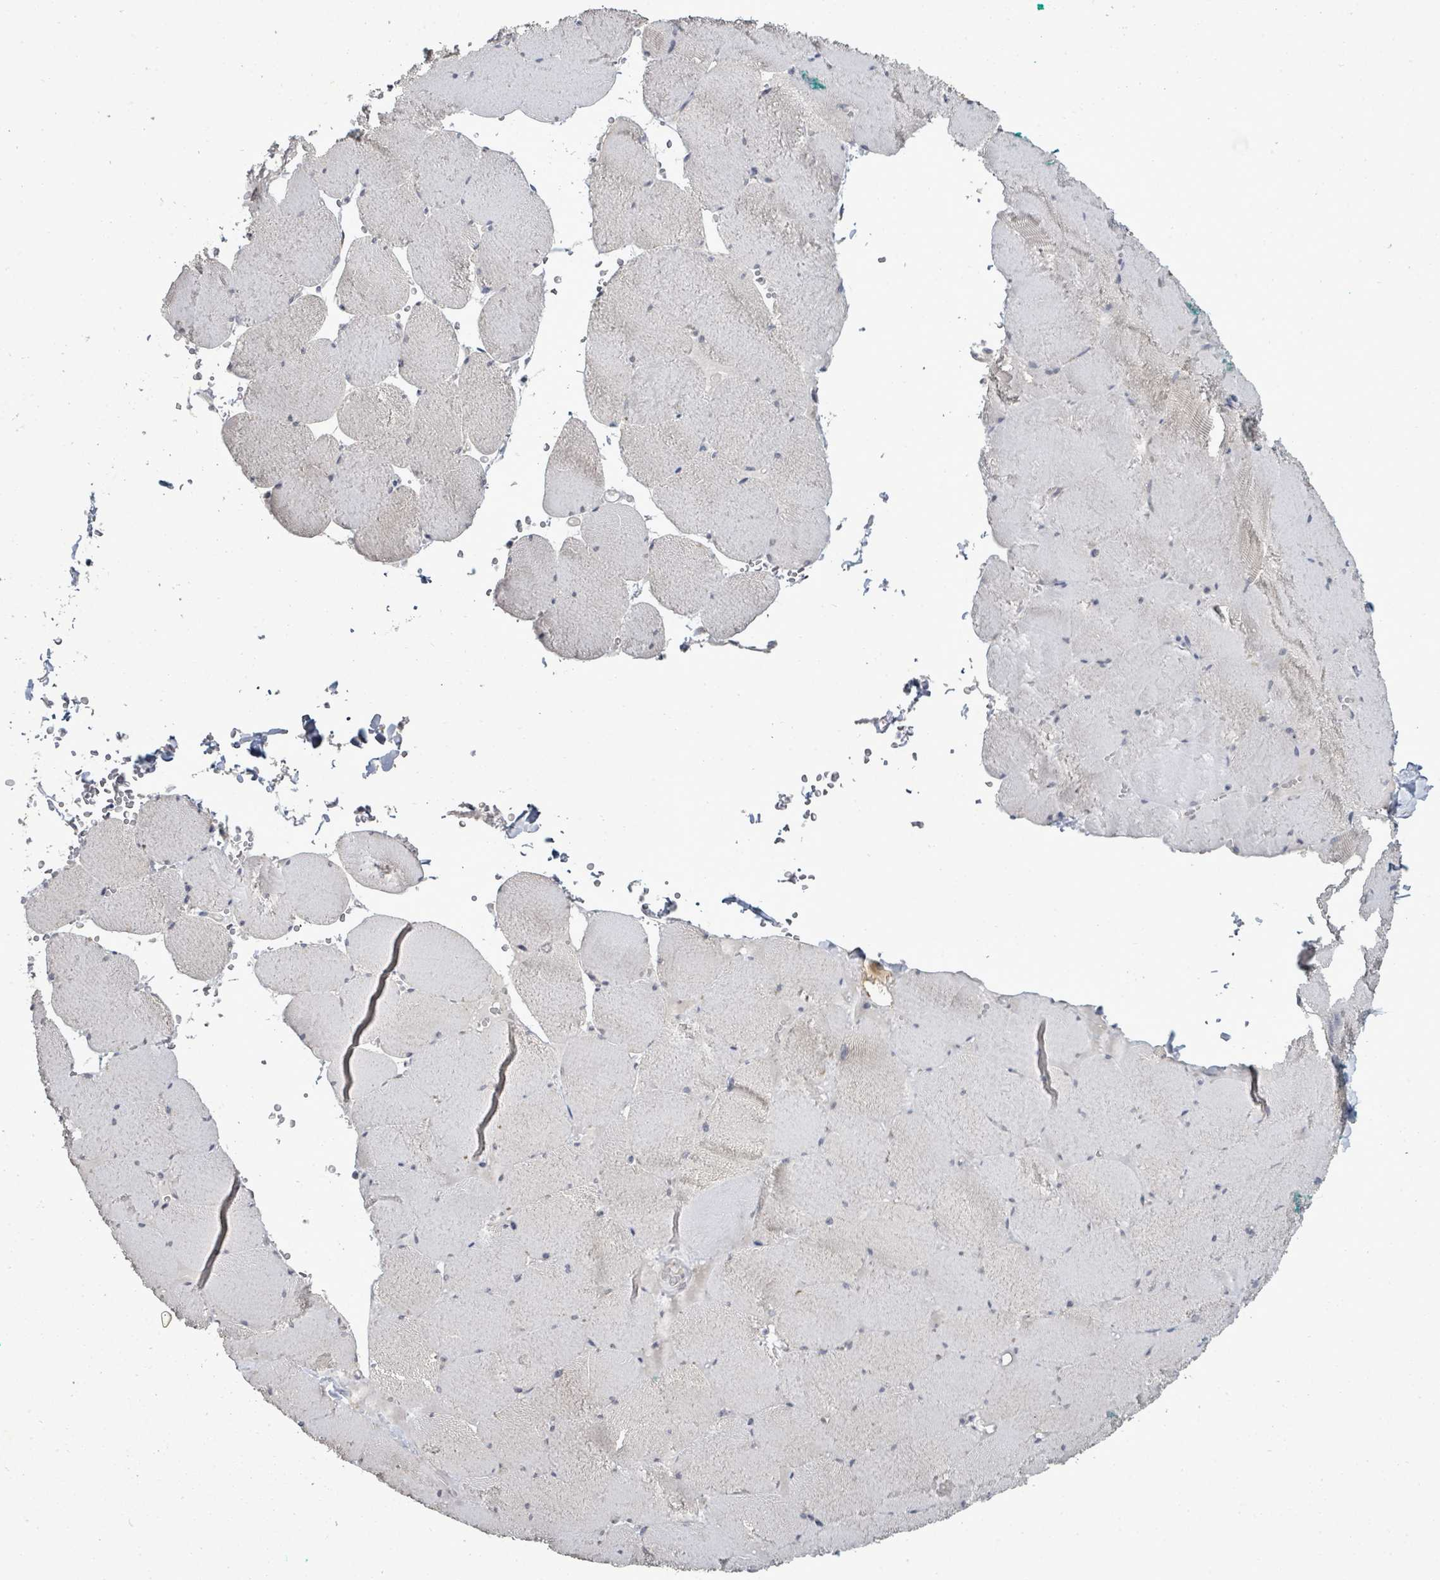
{"staining": {"intensity": "negative", "quantity": "none", "location": "none"}, "tissue": "skeletal muscle", "cell_type": "Myocytes", "image_type": "normal", "snomed": [{"axis": "morphology", "description": "Normal tissue, NOS"}, {"axis": "topography", "description": "Skeletal muscle"}, {"axis": "topography", "description": "Head-Neck"}], "caption": "The immunohistochemistry photomicrograph has no significant expression in myocytes of skeletal muscle.", "gene": "POMGNT2", "patient": {"sex": "male", "age": 66}}